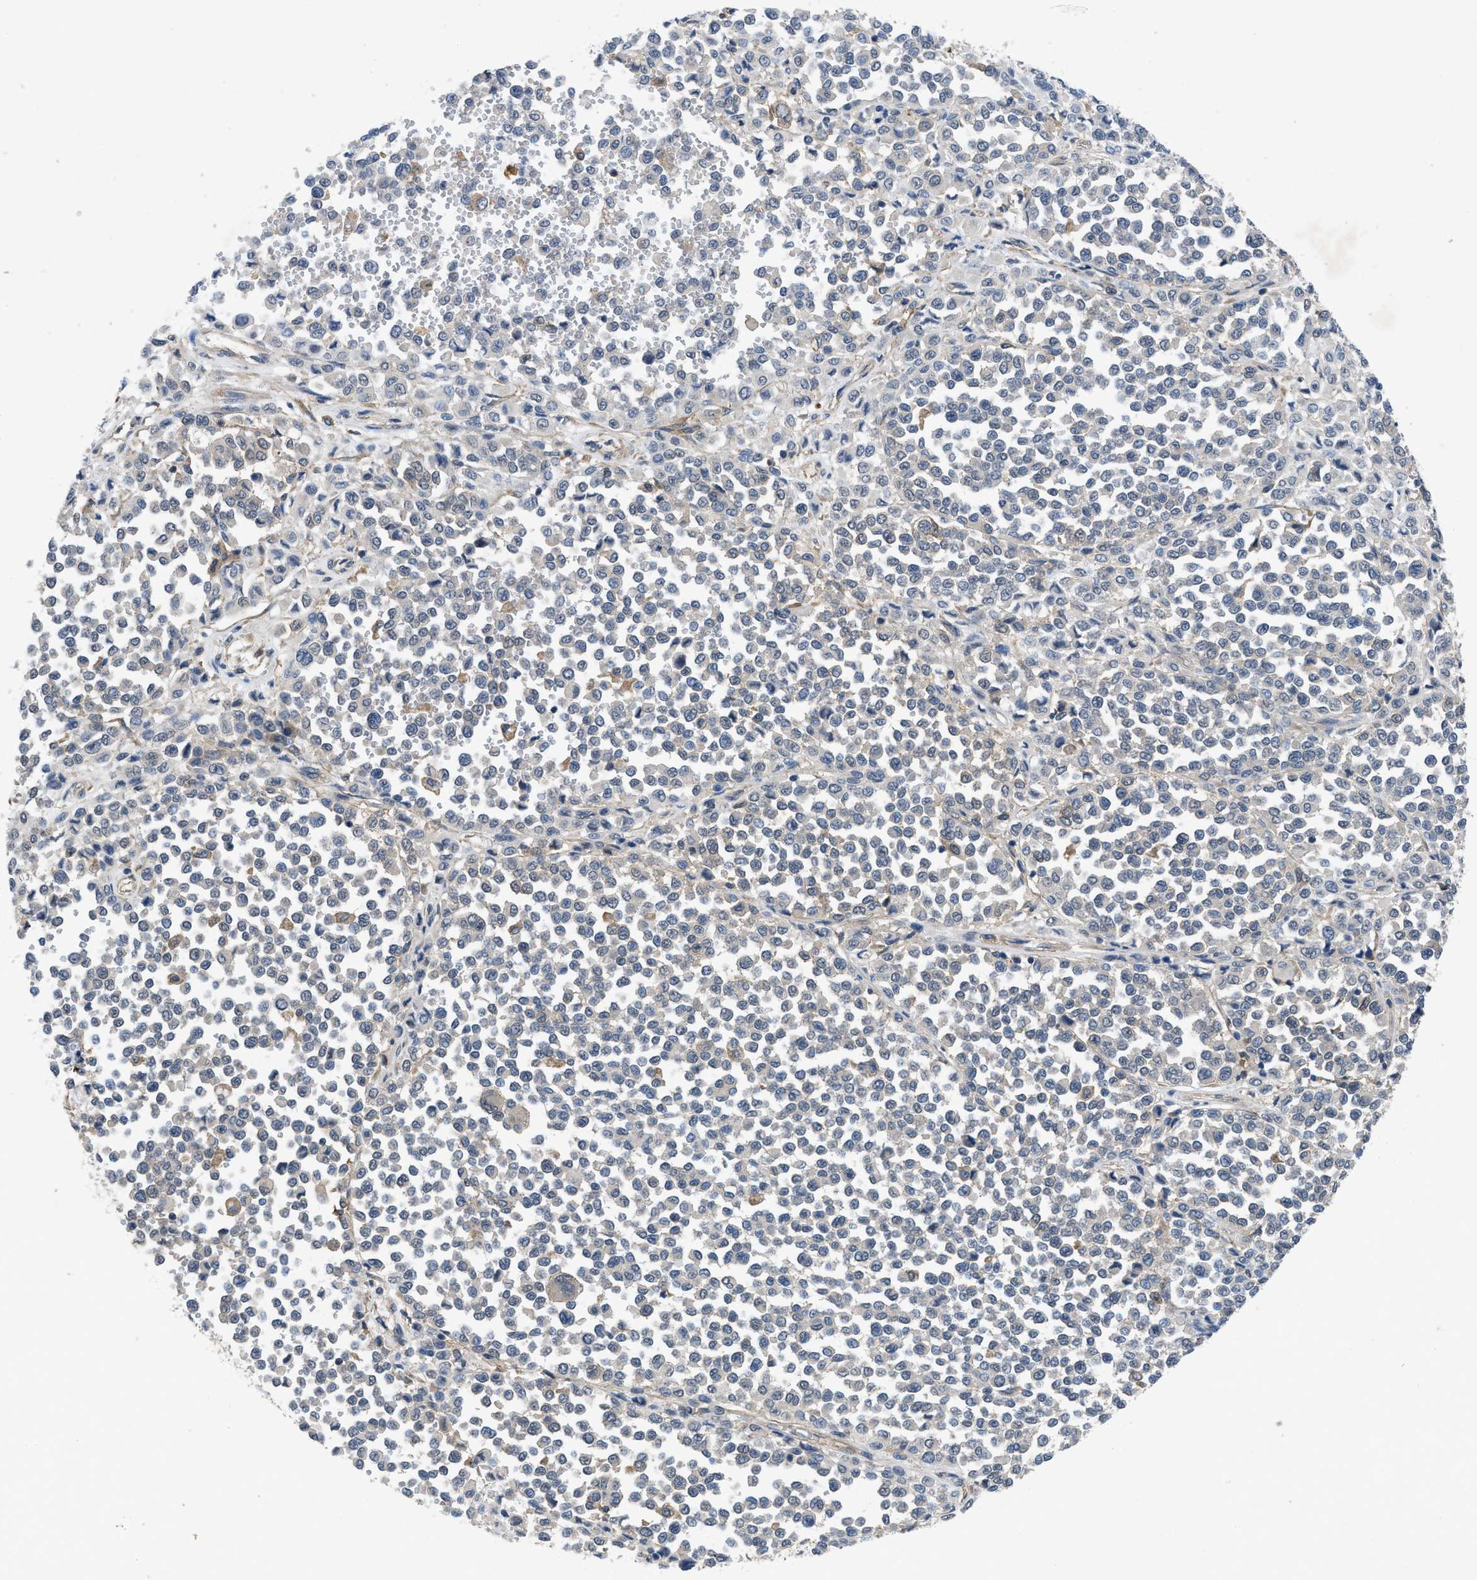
{"staining": {"intensity": "negative", "quantity": "none", "location": "none"}, "tissue": "melanoma", "cell_type": "Tumor cells", "image_type": "cancer", "snomed": [{"axis": "morphology", "description": "Malignant melanoma, Metastatic site"}, {"axis": "topography", "description": "Pancreas"}], "caption": "This is a photomicrograph of IHC staining of melanoma, which shows no positivity in tumor cells.", "gene": "PANX1", "patient": {"sex": "female", "age": 30}}